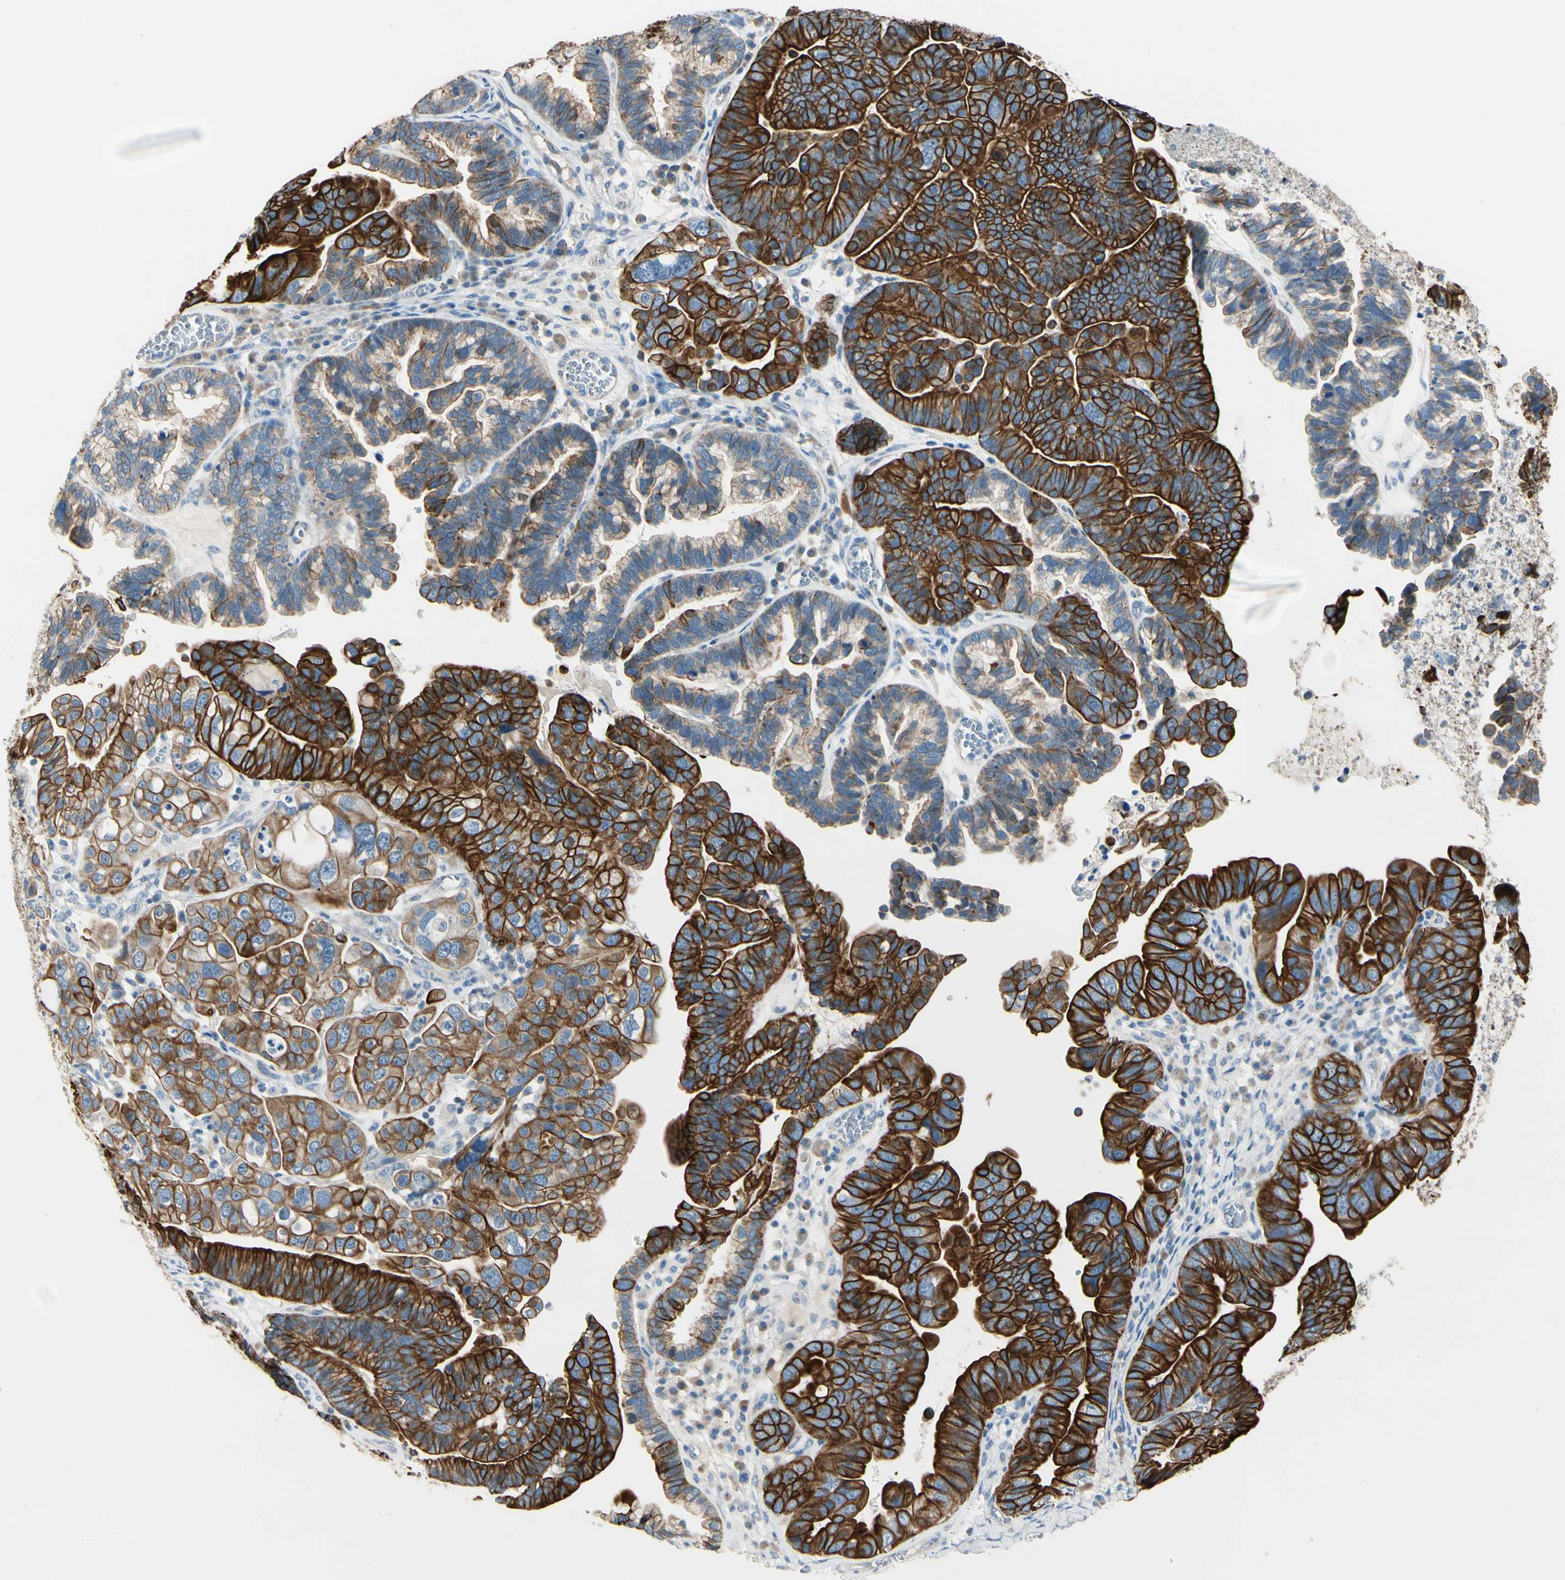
{"staining": {"intensity": "strong", "quantity": "25%-75%", "location": "cytoplasmic/membranous"}, "tissue": "ovarian cancer", "cell_type": "Tumor cells", "image_type": "cancer", "snomed": [{"axis": "morphology", "description": "Cystadenocarcinoma, serous, NOS"}, {"axis": "topography", "description": "Ovary"}], "caption": "The immunohistochemical stain highlights strong cytoplasmic/membranous staining in tumor cells of serous cystadenocarcinoma (ovarian) tissue.", "gene": "DUSP12", "patient": {"sex": "female", "age": 56}}